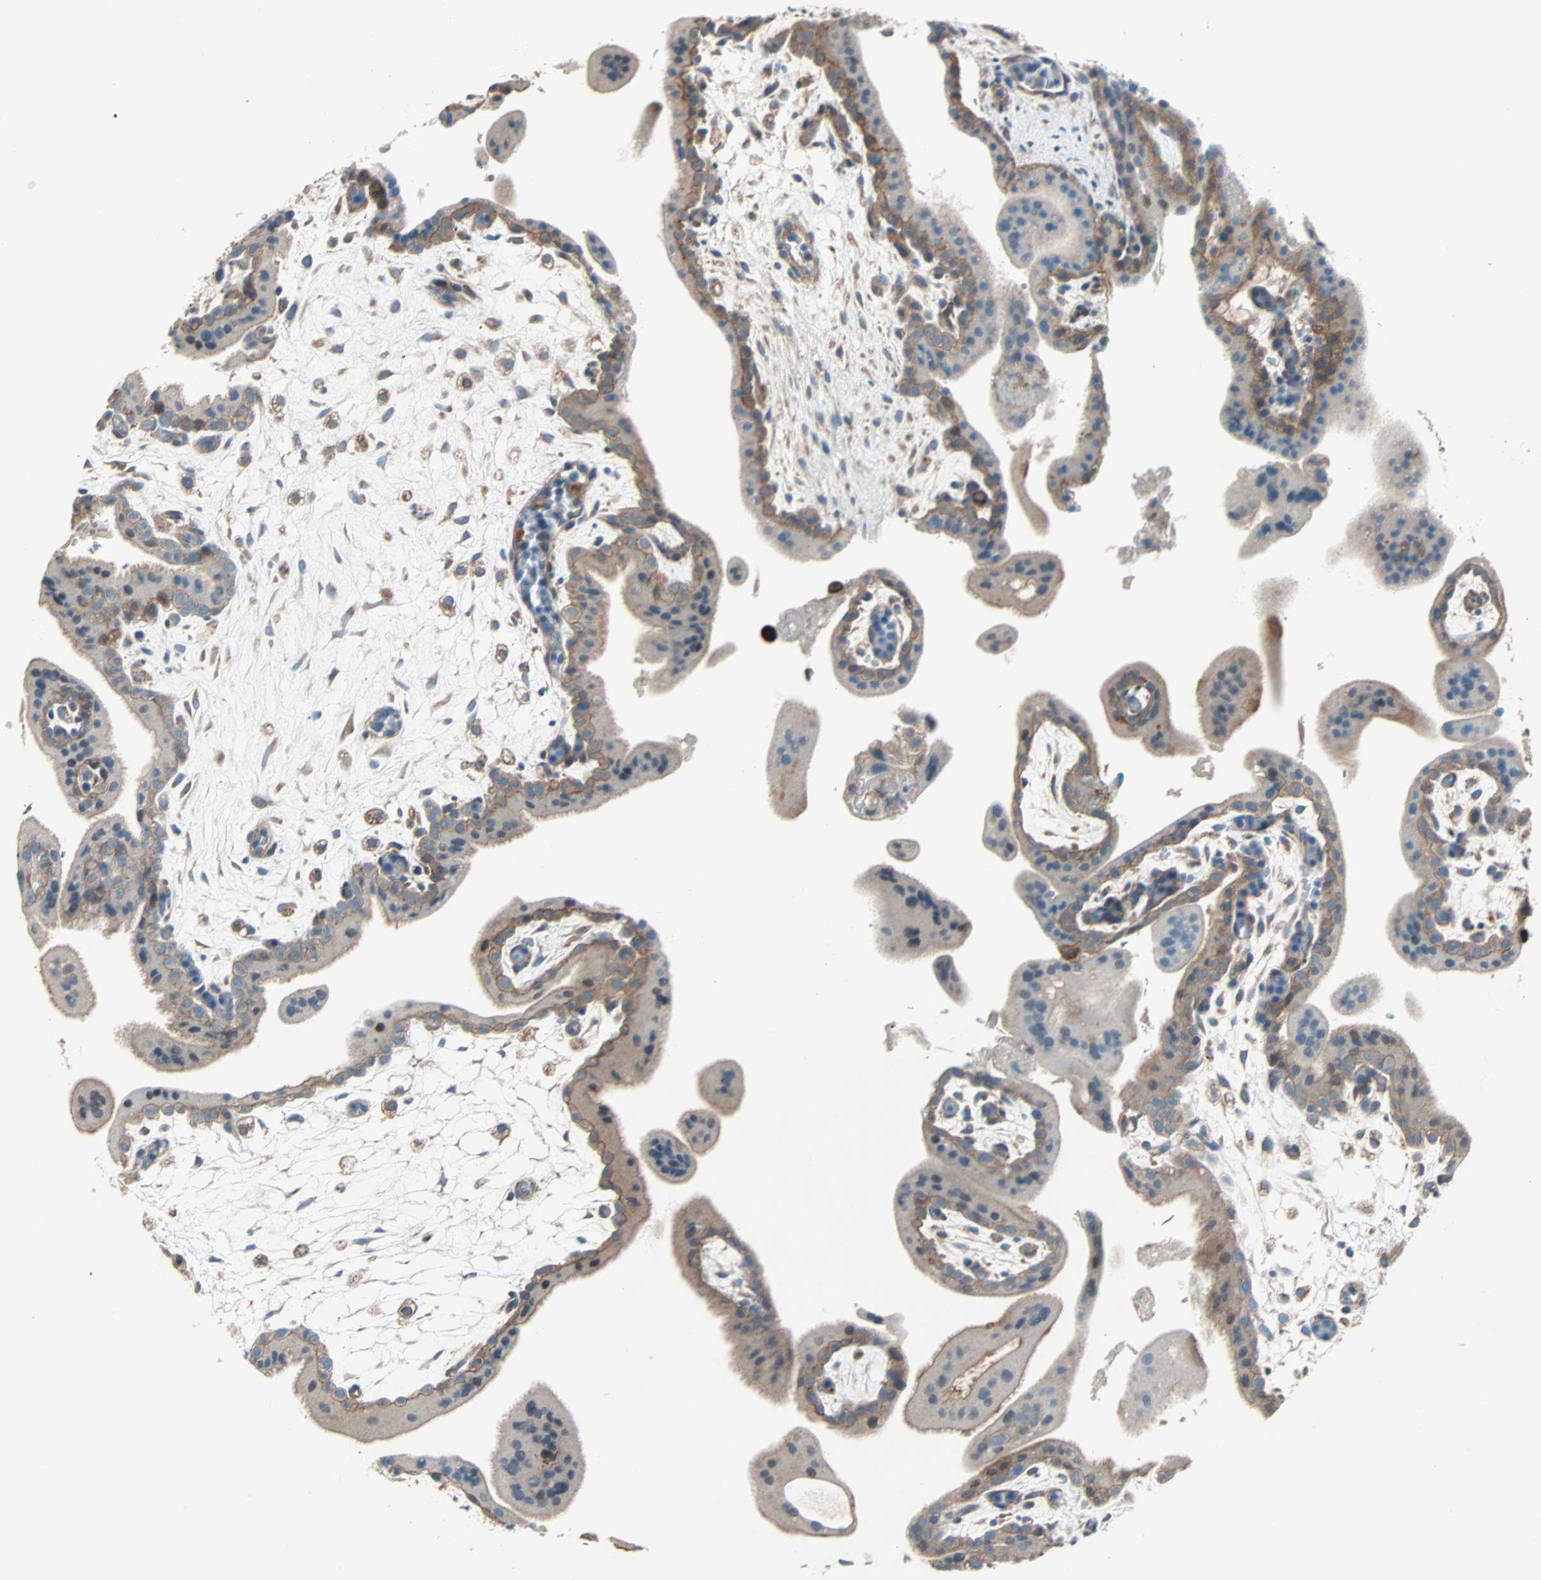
{"staining": {"intensity": "moderate", "quantity": ">75%", "location": "cytoplasmic/membranous"}, "tissue": "placenta", "cell_type": "Decidual cells", "image_type": "normal", "snomed": [{"axis": "morphology", "description": "Normal tissue, NOS"}, {"axis": "topography", "description": "Placenta"}], "caption": "This is a histology image of IHC staining of benign placenta, which shows moderate expression in the cytoplasmic/membranous of decidual cells.", "gene": "PHYH", "patient": {"sex": "female", "age": 35}}